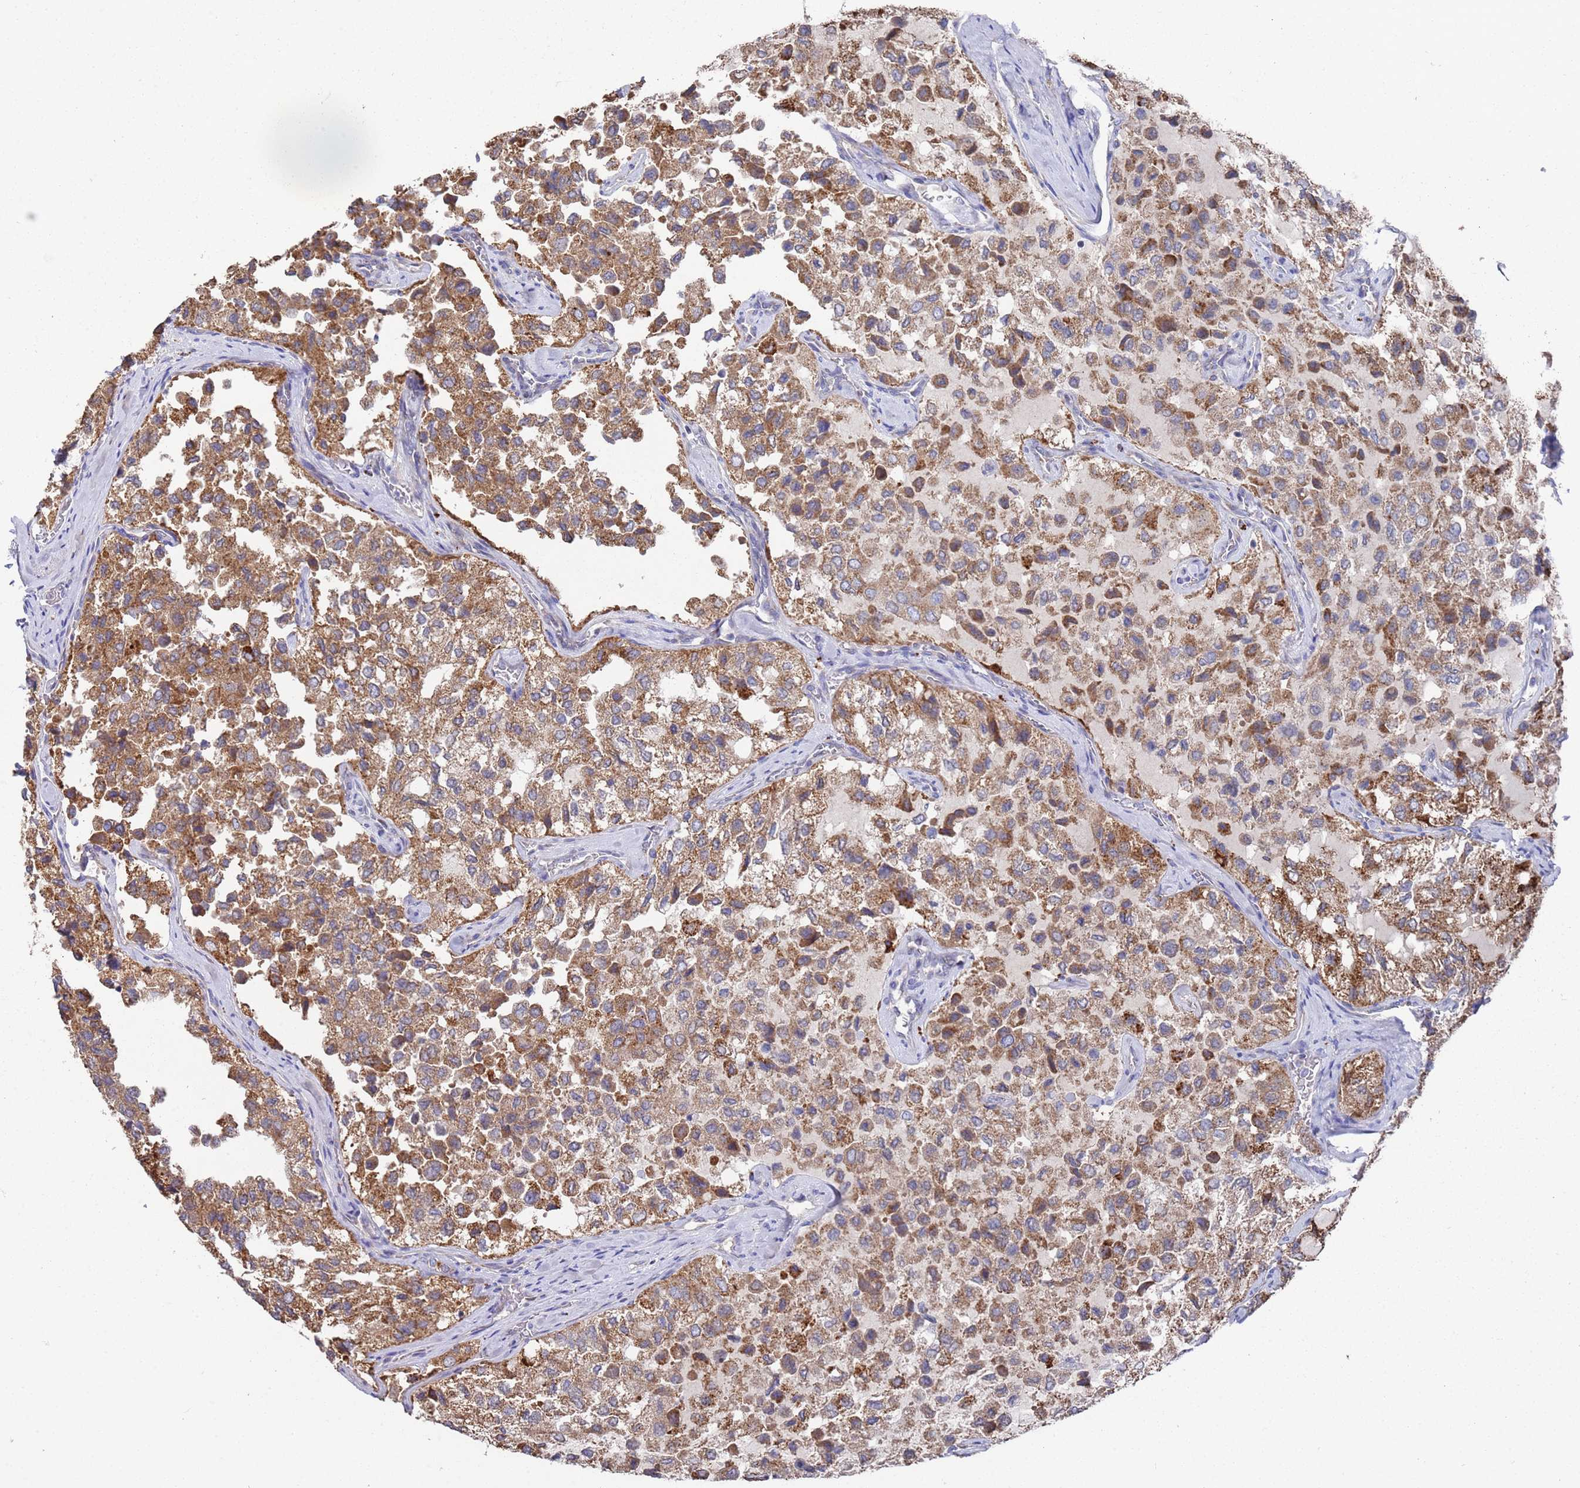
{"staining": {"intensity": "strong", "quantity": ">75%", "location": "cytoplasmic/membranous"}, "tissue": "thyroid cancer", "cell_type": "Tumor cells", "image_type": "cancer", "snomed": [{"axis": "morphology", "description": "Follicular adenoma carcinoma, NOS"}, {"axis": "topography", "description": "Thyroid gland"}], "caption": "Tumor cells demonstrate high levels of strong cytoplasmic/membranous expression in about >75% of cells in follicular adenoma carcinoma (thyroid).", "gene": "NPEPPS", "patient": {"sex": "male", "age": 75}}